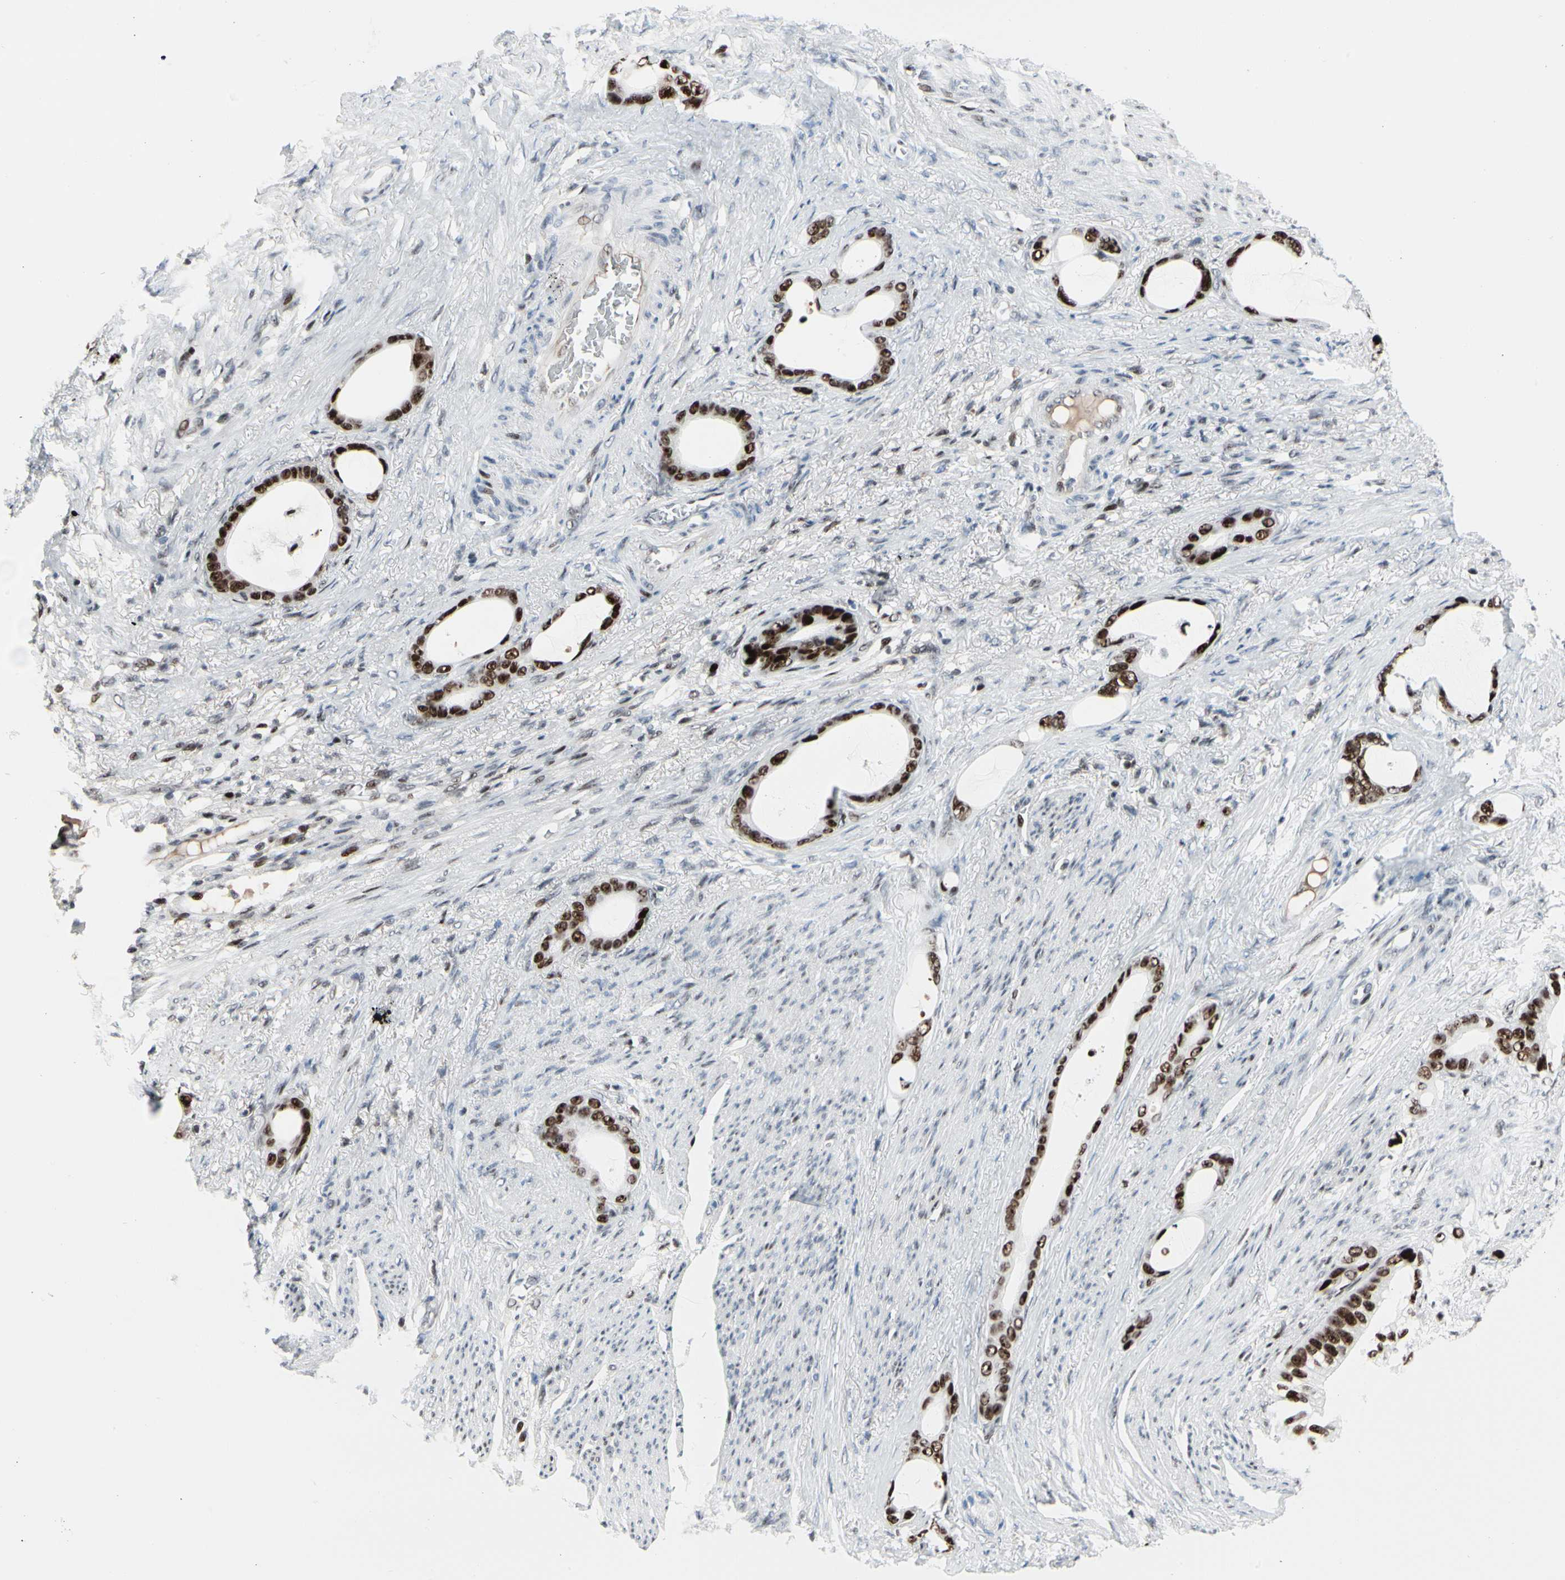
{"staining": {"intensity": "strong", "quantity": ">75%", "location": "nuclear"}, "tissue": "stomach cancer", "cell_type": "Tumor cells", "image_type": "cancer", "snomed": [{"axis": "morphology", "description": "Adenocarcinoma, NOS"}, {"axis": "topography", "description": "Stomach"}], "caption": "Stomach cancer stained with DAB immunohistochemistry demonstrates high levels of strong nuclear positivity in about >75% of tumor cells.", "gene": "FOXO3", "patient": {"sex": "female", "age": 75}}